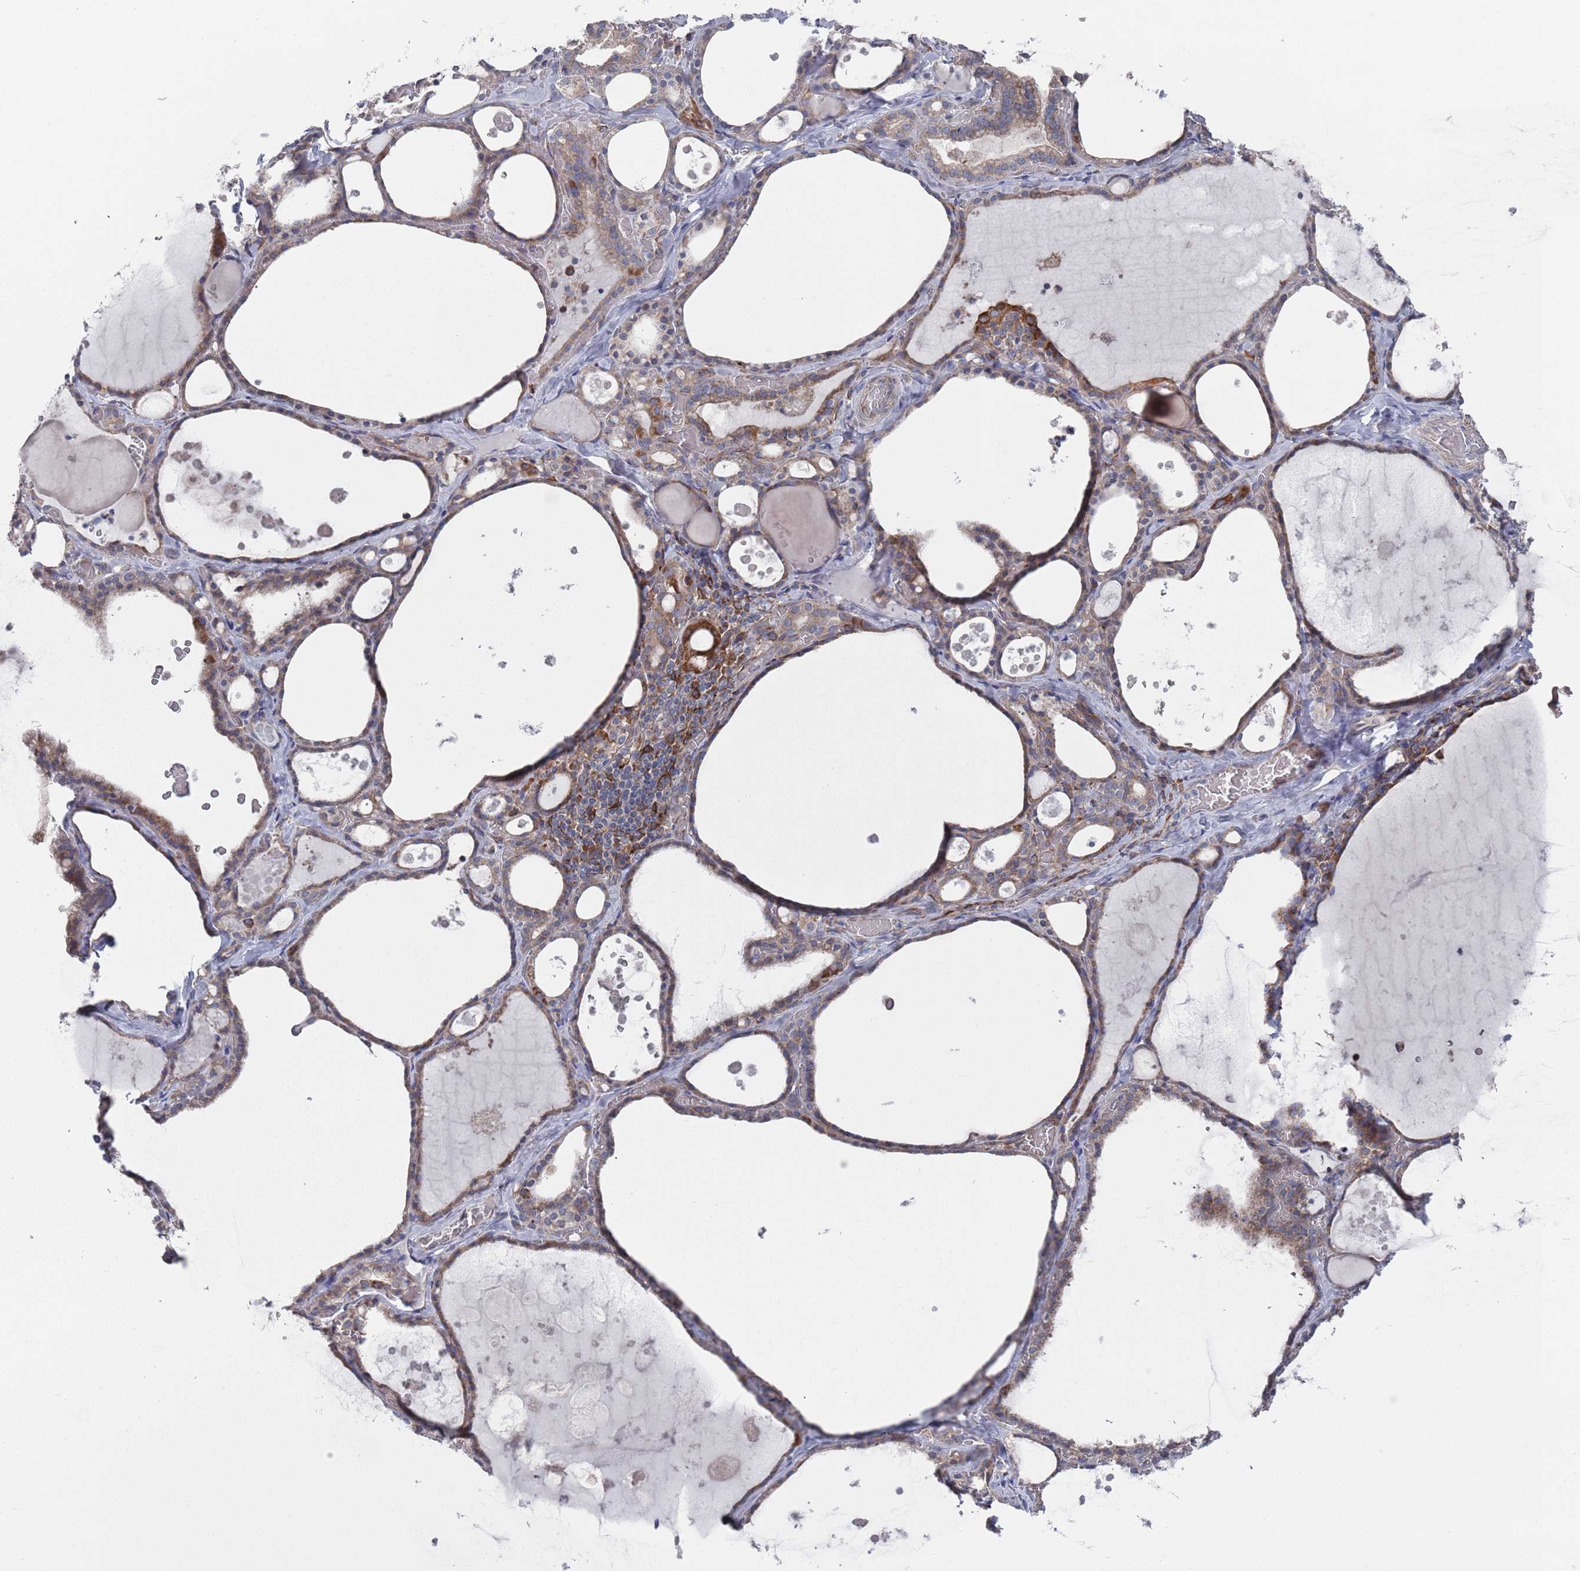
{"staining": {"intensity": "moderate", "quantity": ">75%", "location": "cytoplasmic/membranous"}, "tissue": "thyroid gland", "cell_type": "Glandular cells", "image_type": "normal", "snomed": [{"axis": "morphology", "description": "Normal tissue, NOS"}, {"axis": "topography", "description": "Thyroid gland"}], "caption": "The photomicrograph reveals a brown stain indicating the presence of a protein in the cytoplasmic/membranous of glandular cells in thyroid gland.", "gene": "CCDC106", "patient": {"sex": "male", "age": 56}}